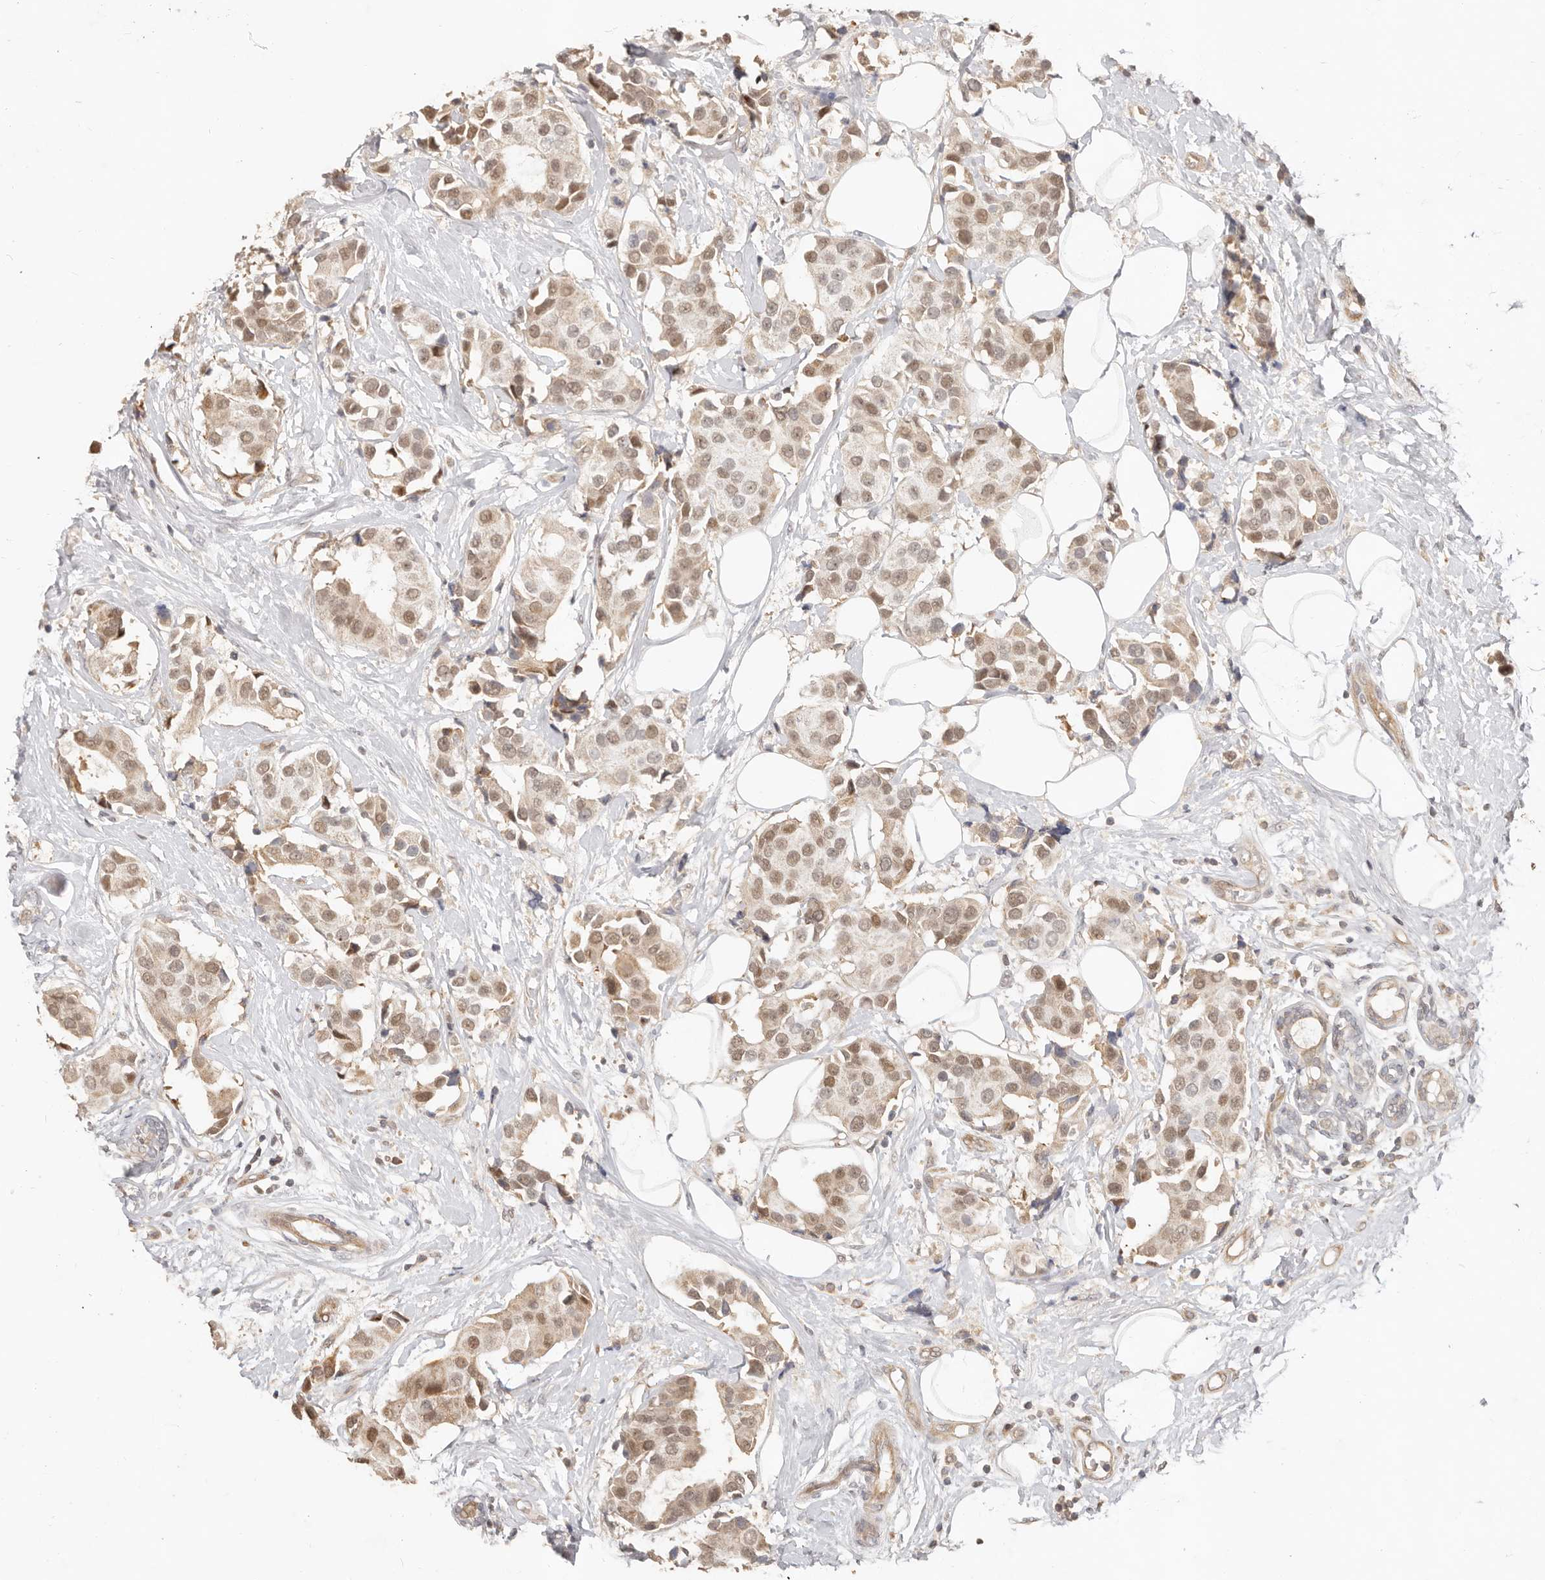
{"staining": {"intensity": "moderate", "quantity": ">75%", "location": "nuclear"}, "tissue": "breast cancer", "cell_type": "Tumor cells", "image_type": "cancer", "snomed": [{"axis": "morphology", "description": "Normal tissue, NOS"}, {"axis": "morphology", "description": "Duct carcinoma"}, {"axis": "topography", "description": "Breast"}], "caption": "A brown stain labels moderate nuclear staining of a protein in human breast invasive ductal carcinoma tumor cells. (brown staining indicates protein expression, while blue staining denotes nuclei).", "gene": "MTFR2", "patient": {"sex": "female", "age": 39}}